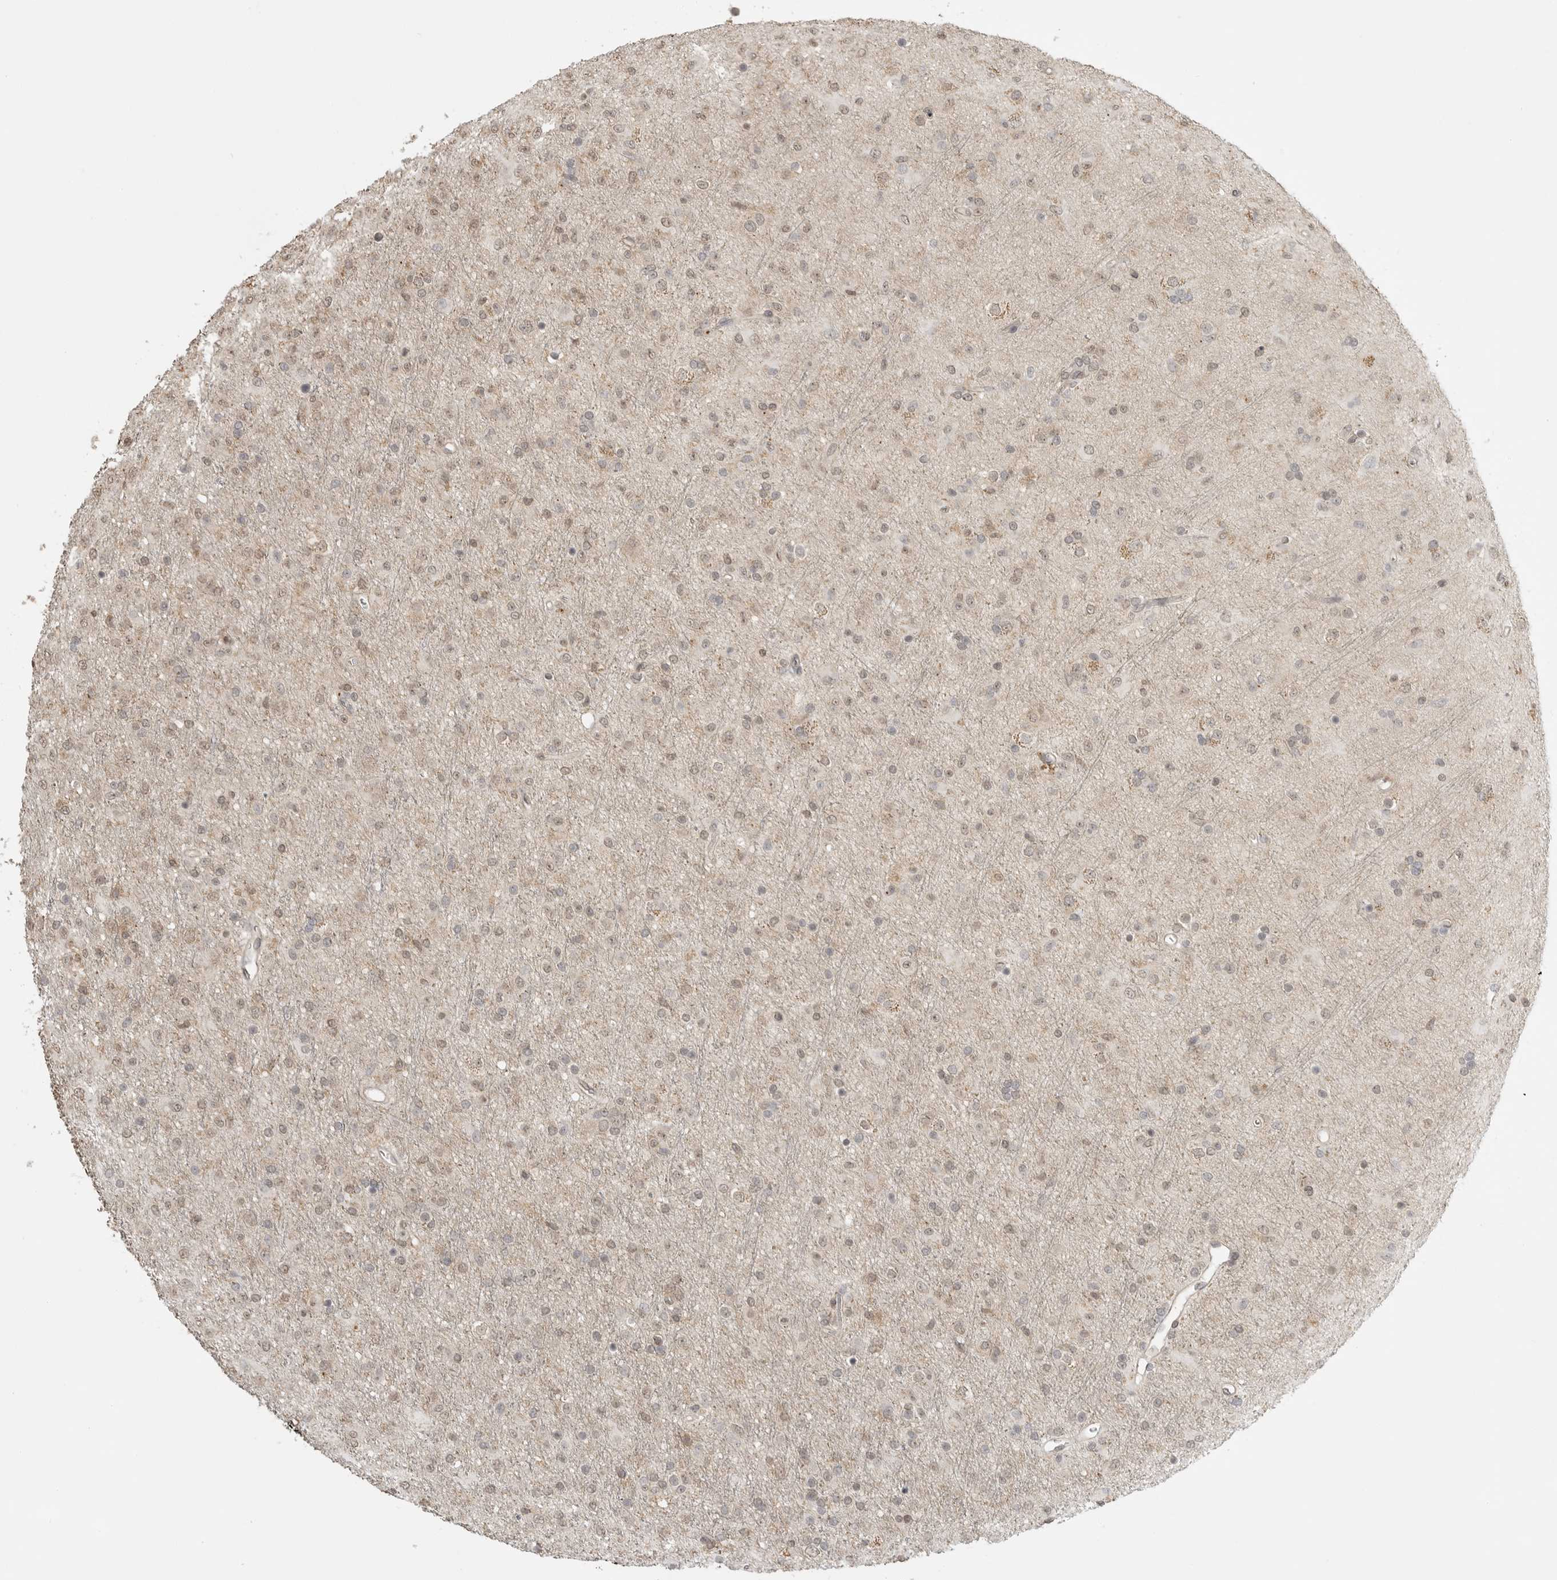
{"staining": {"intensity": "weak", "quantity": "<25%", "location": "cytoplasmic/membranous,nuclear"}, "tissue": "glioma", "cell_type": "Tumor cells", "image_type": "cancer", "snomed": [{"axis": "morphology", "description": "Glioma, malignant, Low grade"}, {"axis": "topography", "description": "Brain"}], "caption": "The micrograph displays no significant staining in tumor cells of low-grade glioma (malignant). The staining was performed using DAB to visualize the protein expression in brown, while the nuclei were stained in blue with hematoxylin (Magnification: 20x).", "gene": "GPC2", "patient": {"sex": "male", "age": 65}}